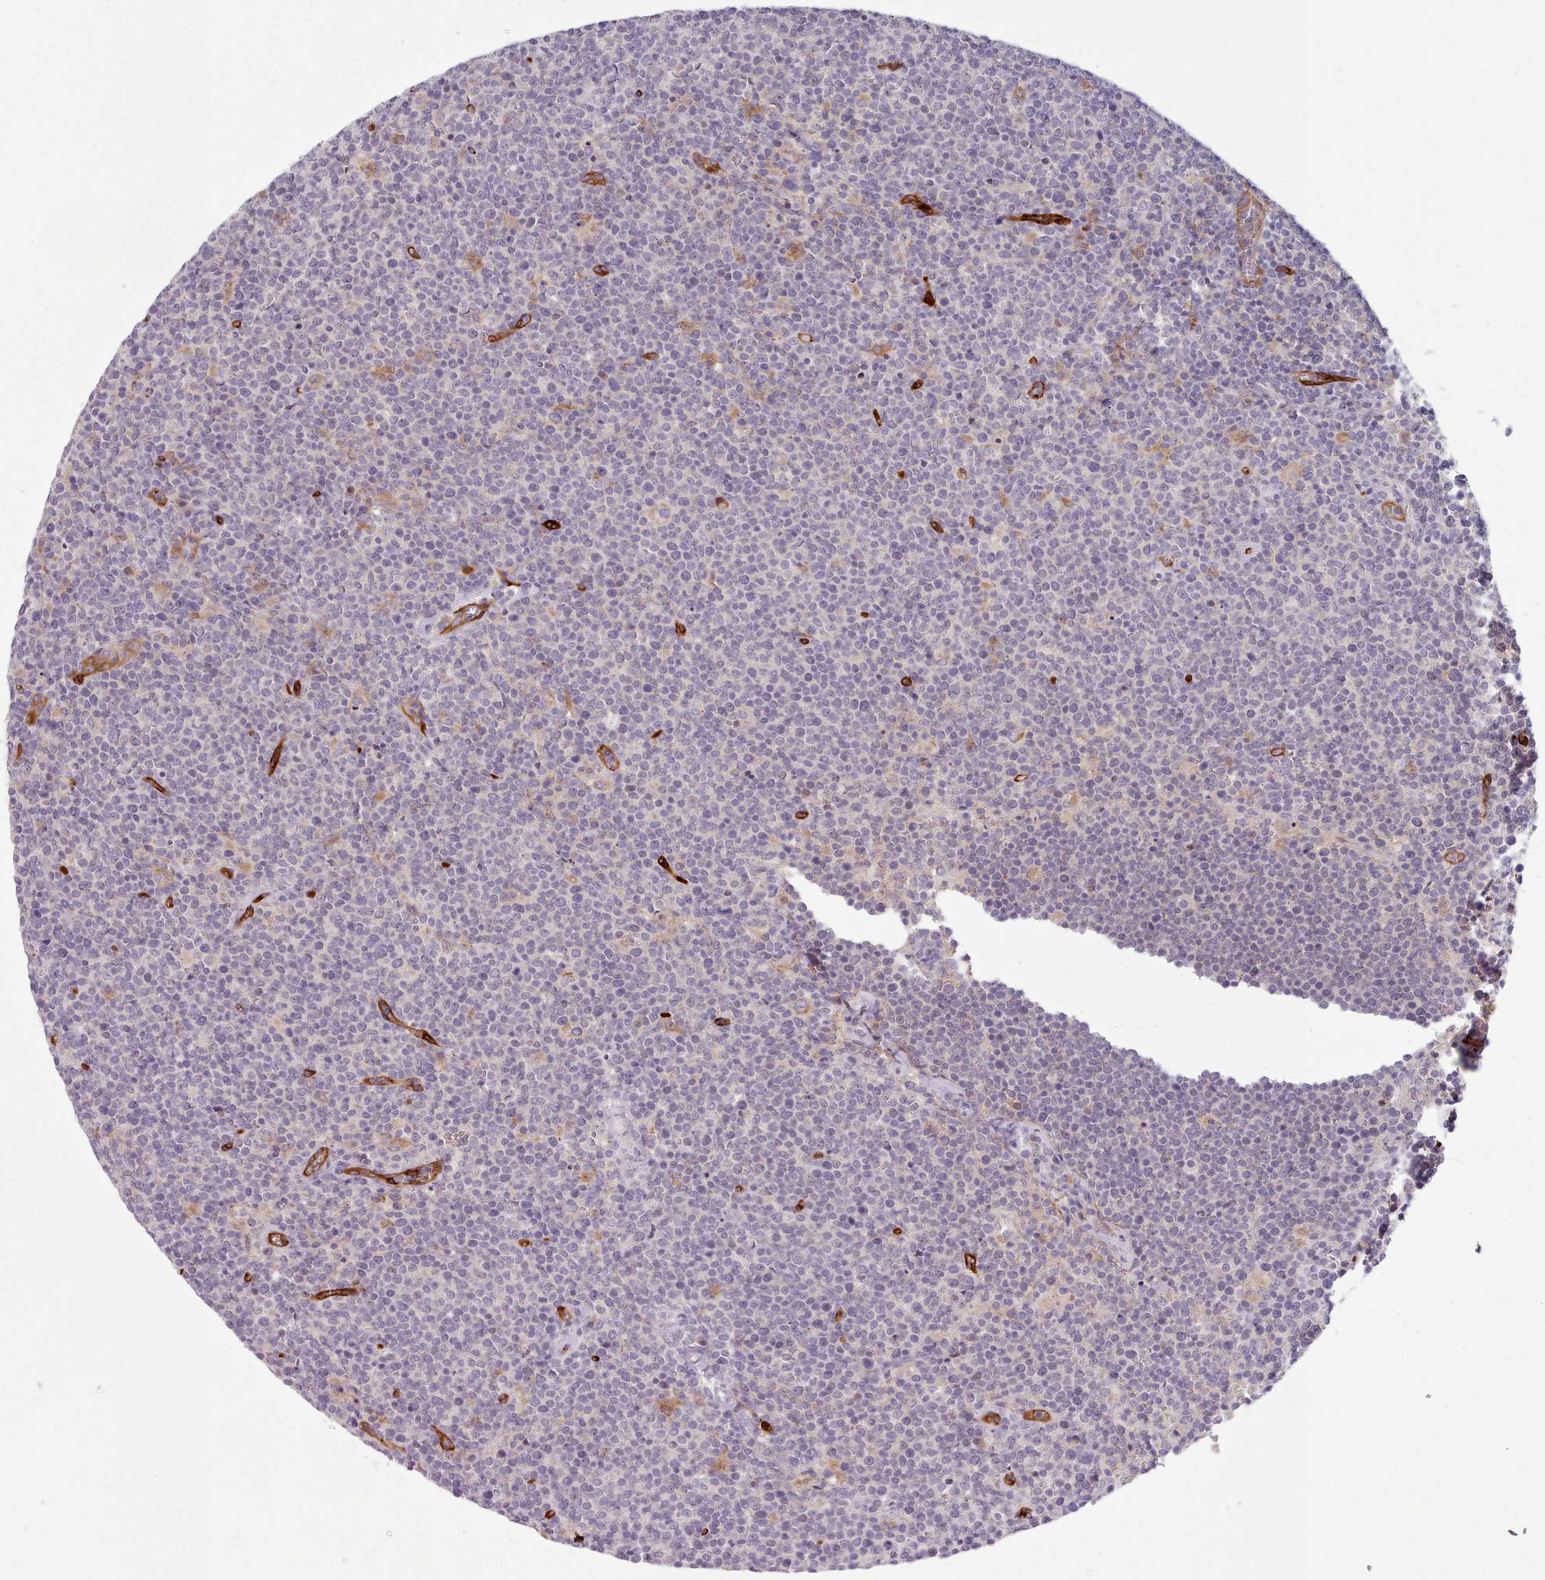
{"staining": {"intensity": "negative", "quantity": "none", "location": "none"}, "tissue": "lymphoma", "cell_type": "Tumor cells", "image_type": "cancer", "snomed": [{"axis": "morphology", "description": "Malignant lymphoma, non-Hodgkin's type, High grade"}, {"axis": "topography", "description": "Lymph node"}], "caption": "The micrograph displays no staining of tumor cells in high-grade malignant lymphoma, non-Hodgkin's type.", "gene": "CD300LF", "patient": {"sex": "male", "age": 61}}